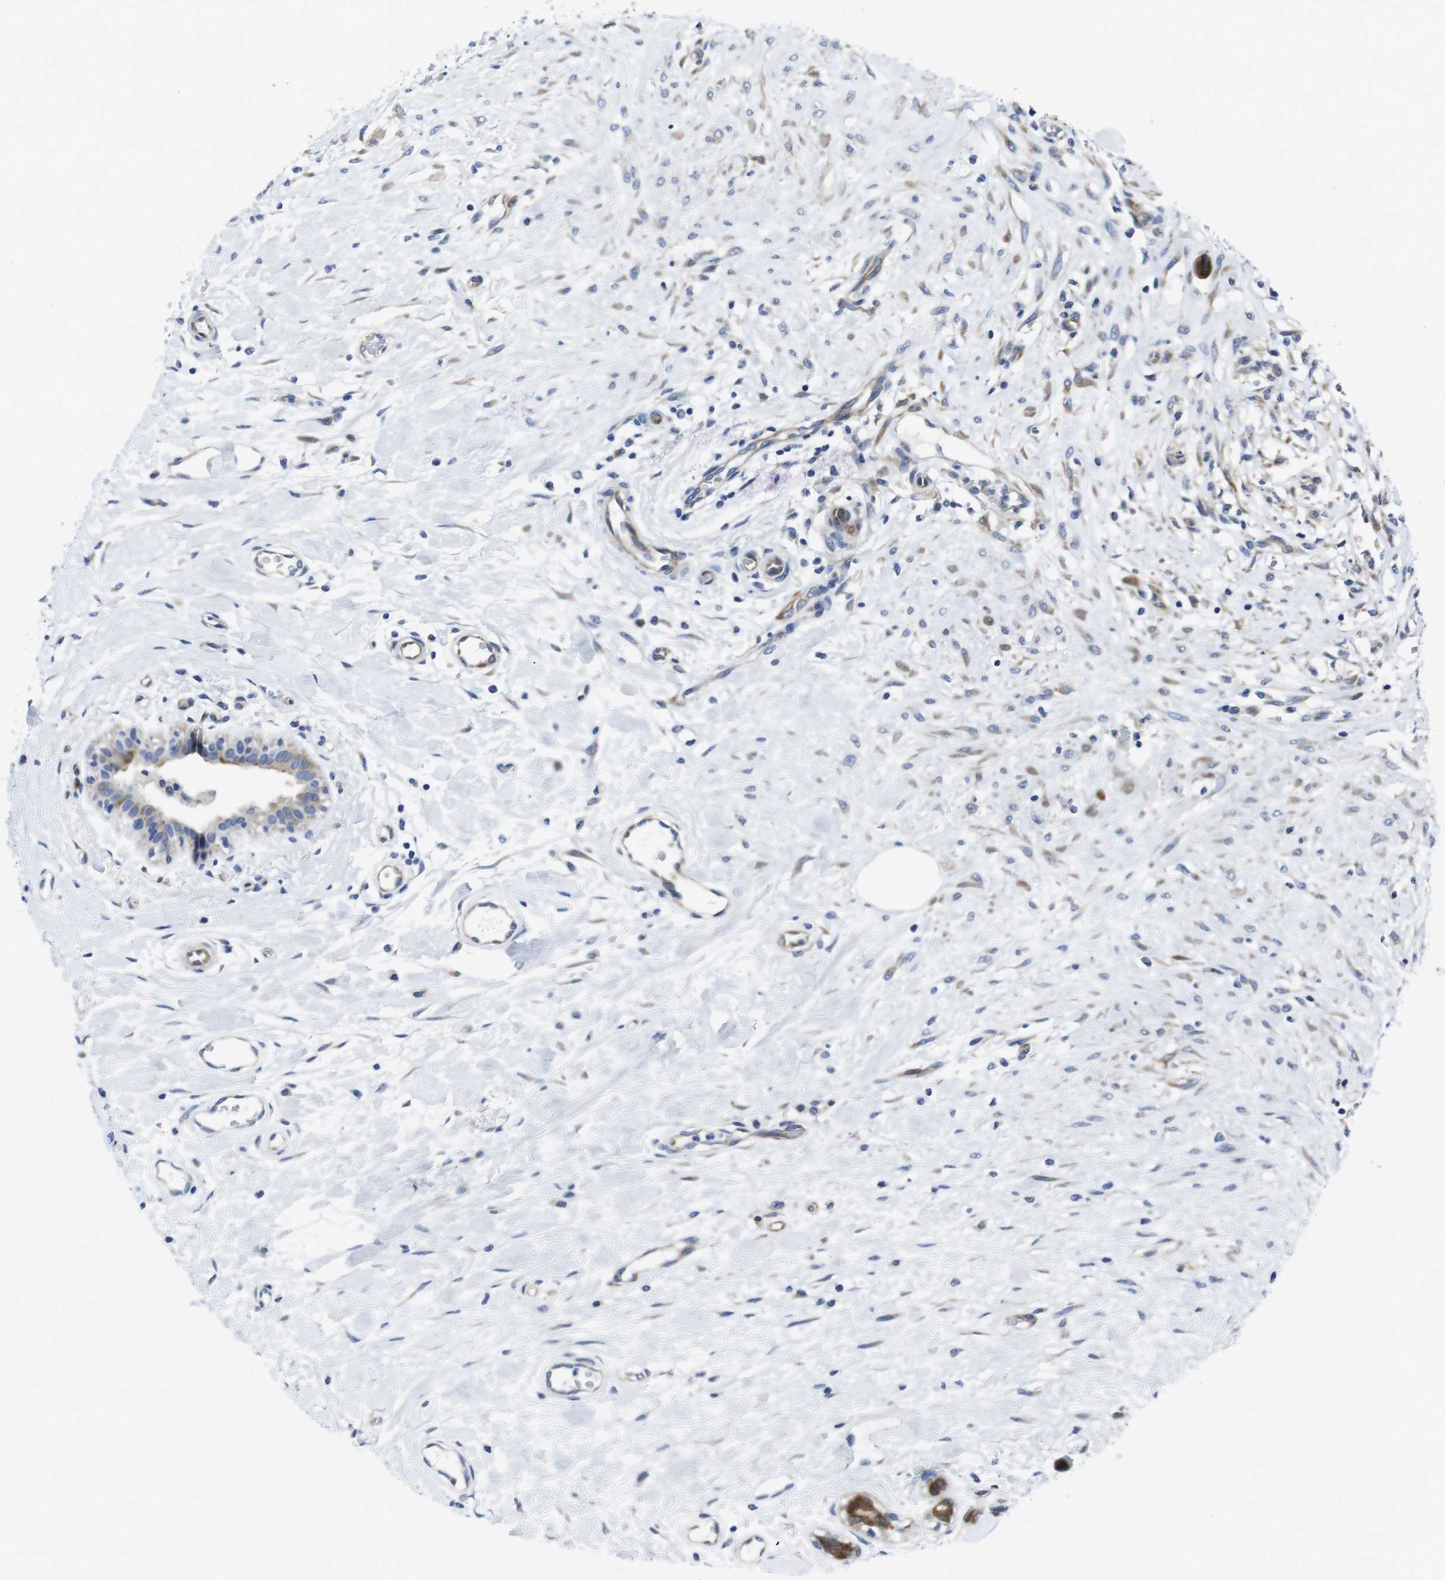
{"staining": {"intensity": "moderate", "quantity": "25%-75%", "location": "cytoplasmic/membranous"}, "tissue": "breast cancer", "cell_type": "Tumor cells", "image_type": "cancer", "snomed": [{"axis": "morphology", "description": "Duct carcinoma"}, {"axis": "topography", "description": "Breast"}], "caption": "This is a histology image of IHC staining of breast cancer, which shows moderate expression in the cytoplasmic/membranous of tumor cells.", "gene": "EIF4A1", "patient": {"sex": "female", "age": 40}}